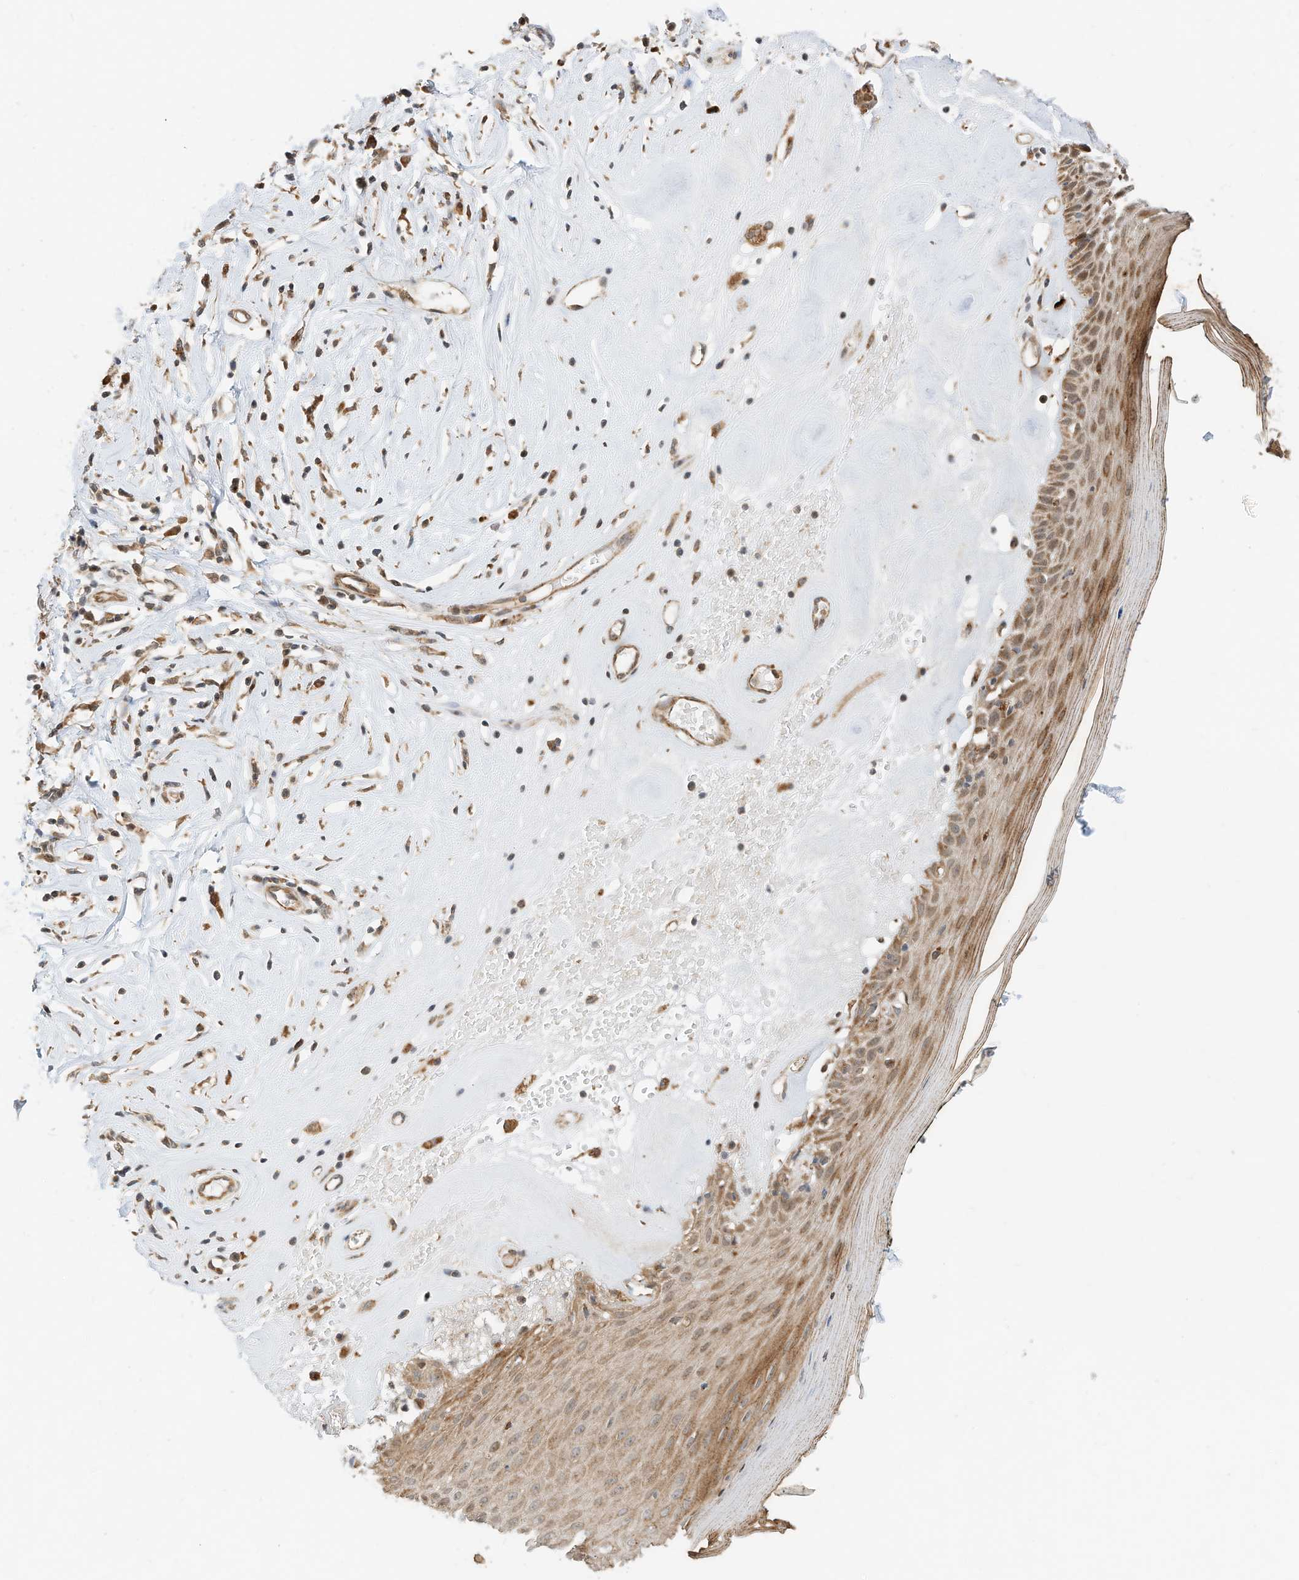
{"staining": {"intensity": "moderate", "quantity": ">75%", "location": "cytoplasmic/membranous"}, "tissue": "skin", "cell_type": "Epidermal cells", "image_type": "normal", "snomed": [{"axis": "morphology", "description": "Normal tissue, NOS"}, {"axis": "morphology", "description": "Inflammation, NOS"}, {"axis": "topography", "description": "Vulva"}], "caption": "This is an image of immunohistochemistry (IHC) staining of benign skin, which shows moderate positivity in the cytoplasmic/membranous of epidermal cells.", "gene": "CPAMD8", "patient": {"sex": "female", "age": 84}}